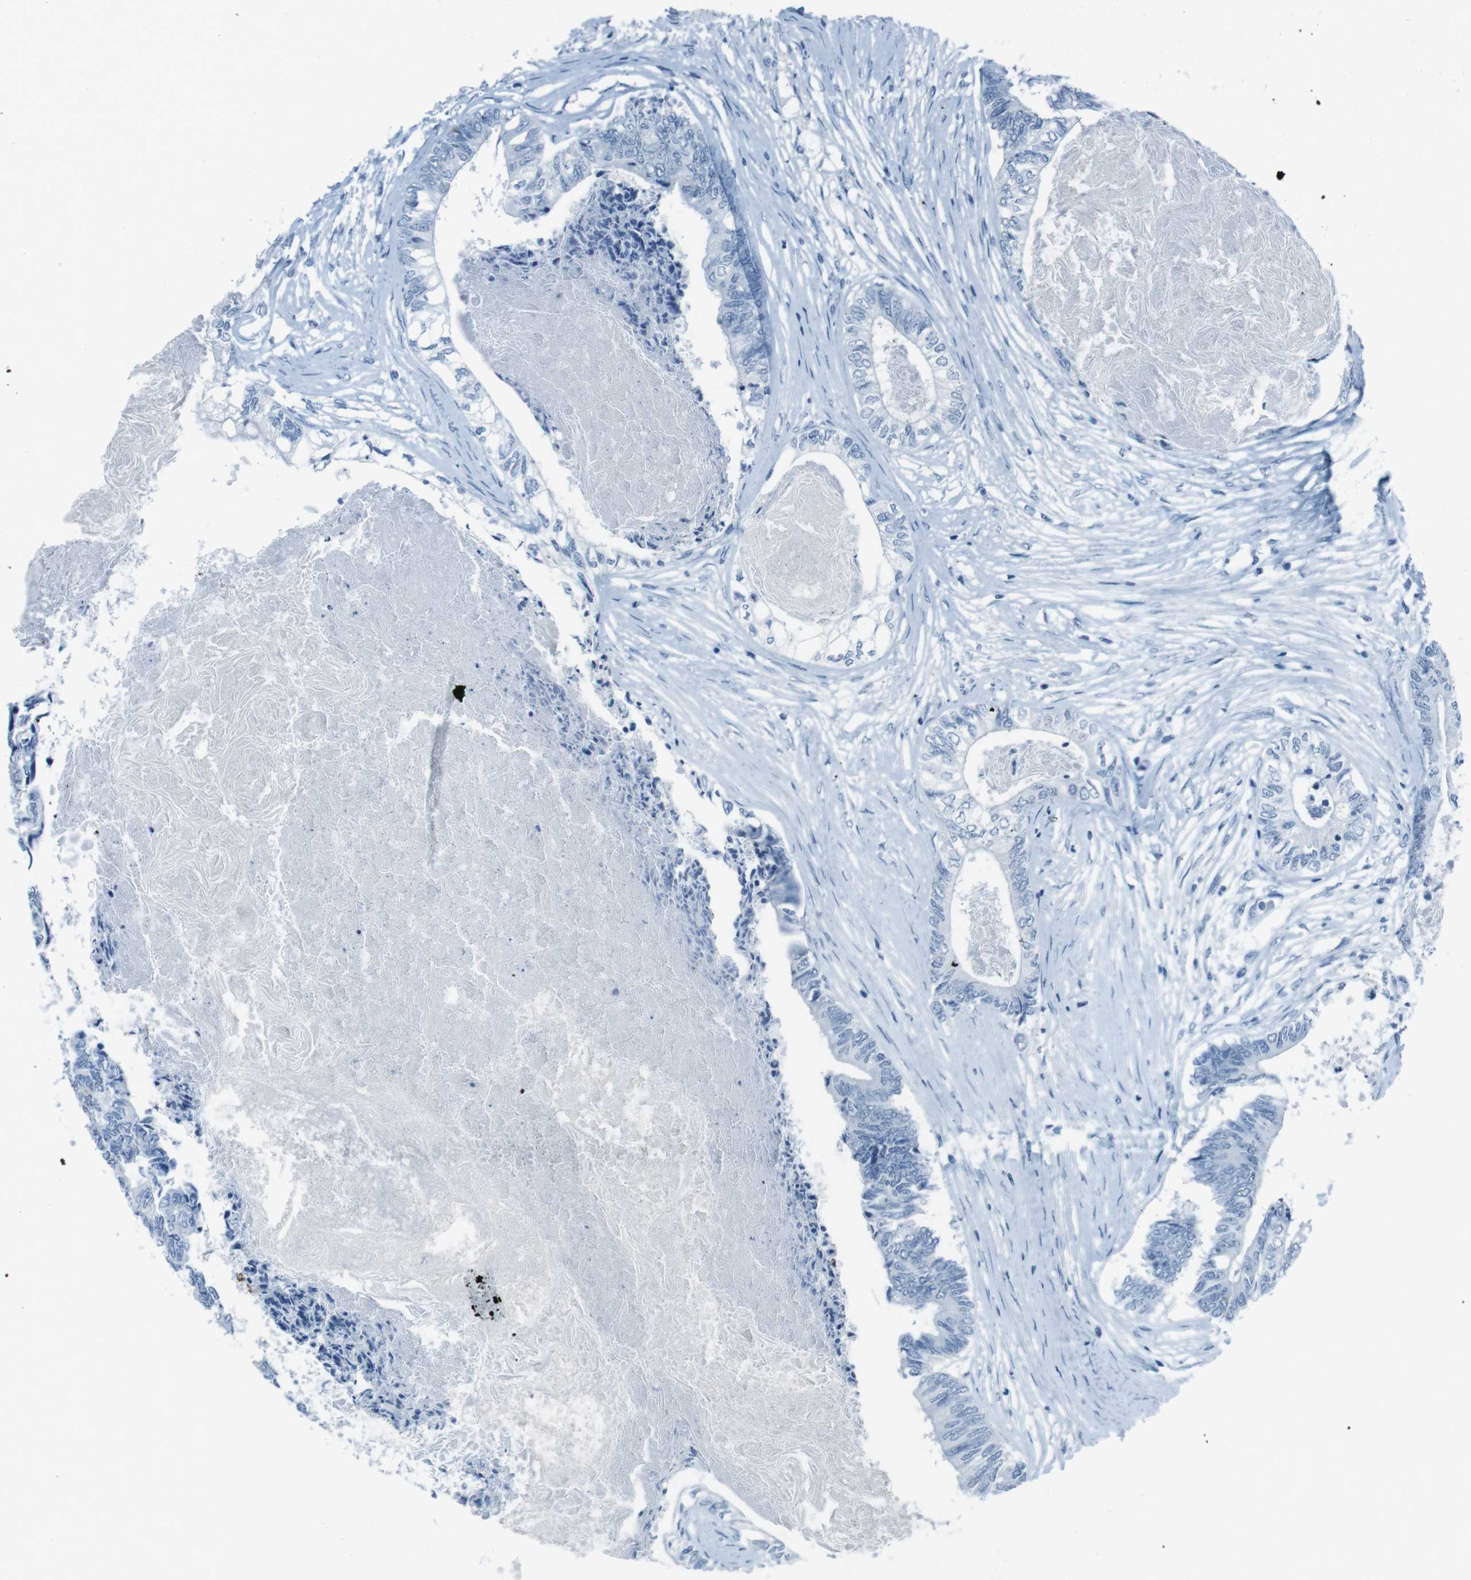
{"staining": {"intensity": "negative", "quantity": "none", "location": "none"}, "tissue": "colorectal cancer", "cell_type": "Tumor cells", "image_type": "cancer", "snomed": [{"axis": "morphology", "description": "Adenocarcinoma, NOS"}, {"axis": "topography", "description": "Rectum"}], "caption": "Protein analysis of colorectal cancer (adenocarcinoma) reveals no significant positivity in tumor cells.", "gene": "TMEM207", "patient": {"sex": "male", "age": 63}}